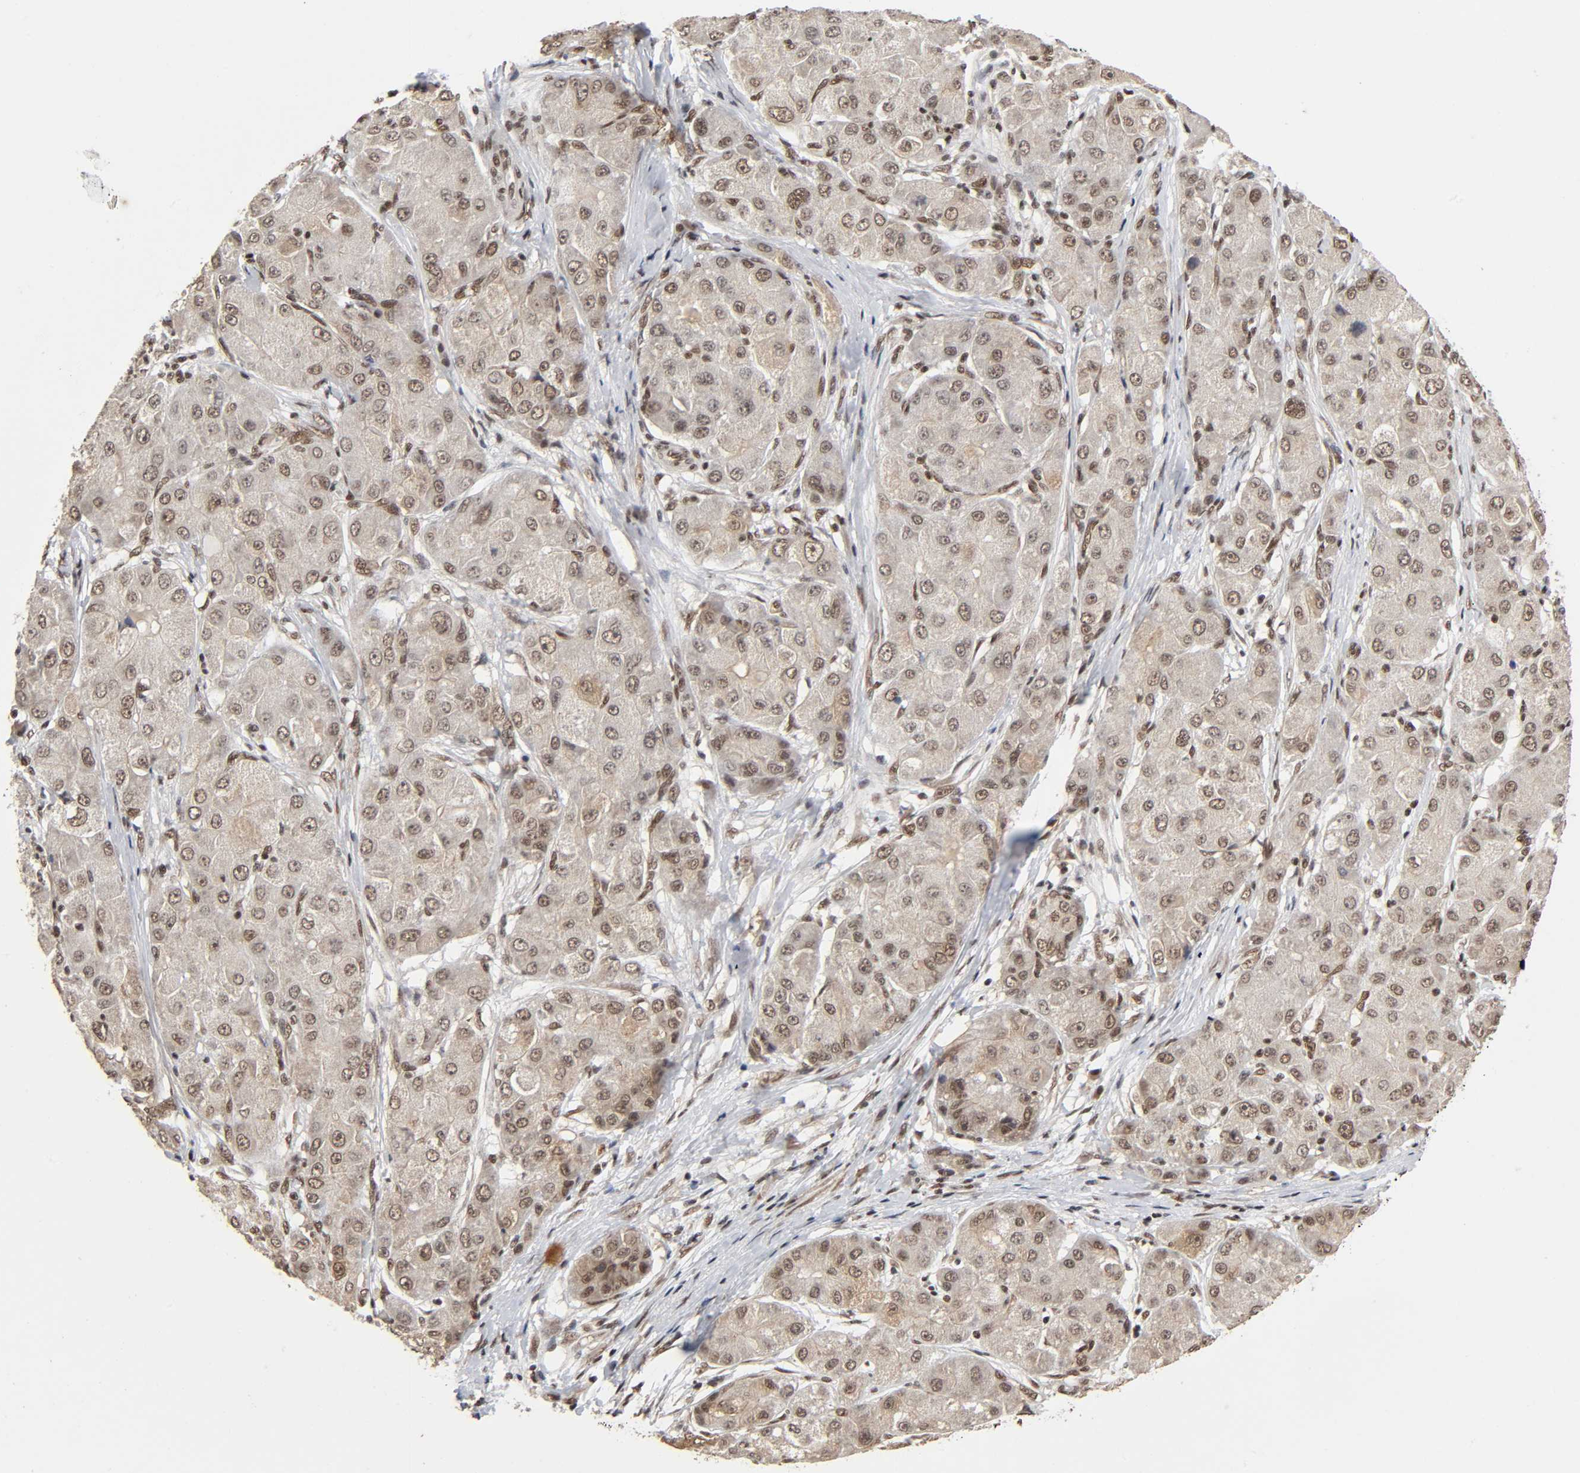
{"staining": {"intensity": "moderate", "quantity": "25%-75%", "location": "cytoplasmic/membranous,nuclear"}, "tissue": "liver cancer", "cell_type": "Tumor cells", "image_type": "cancer", "snomed": [{"axis": "morphology", "description": "Carcinoma, Hepatocellular, NOS"}, {"axis": "topography", "description": "Liver"}], "caption": "This photomicrograph displays immunohistochemistry (IHC) staining of liver hepatocellular carcinoma, with medium moderate cytoplasmic/membranous and nuclear staining in about 25%-75% of tumor cells.", "gene": "ZNF384", "patient": {"sex": "male", "age": 80}}